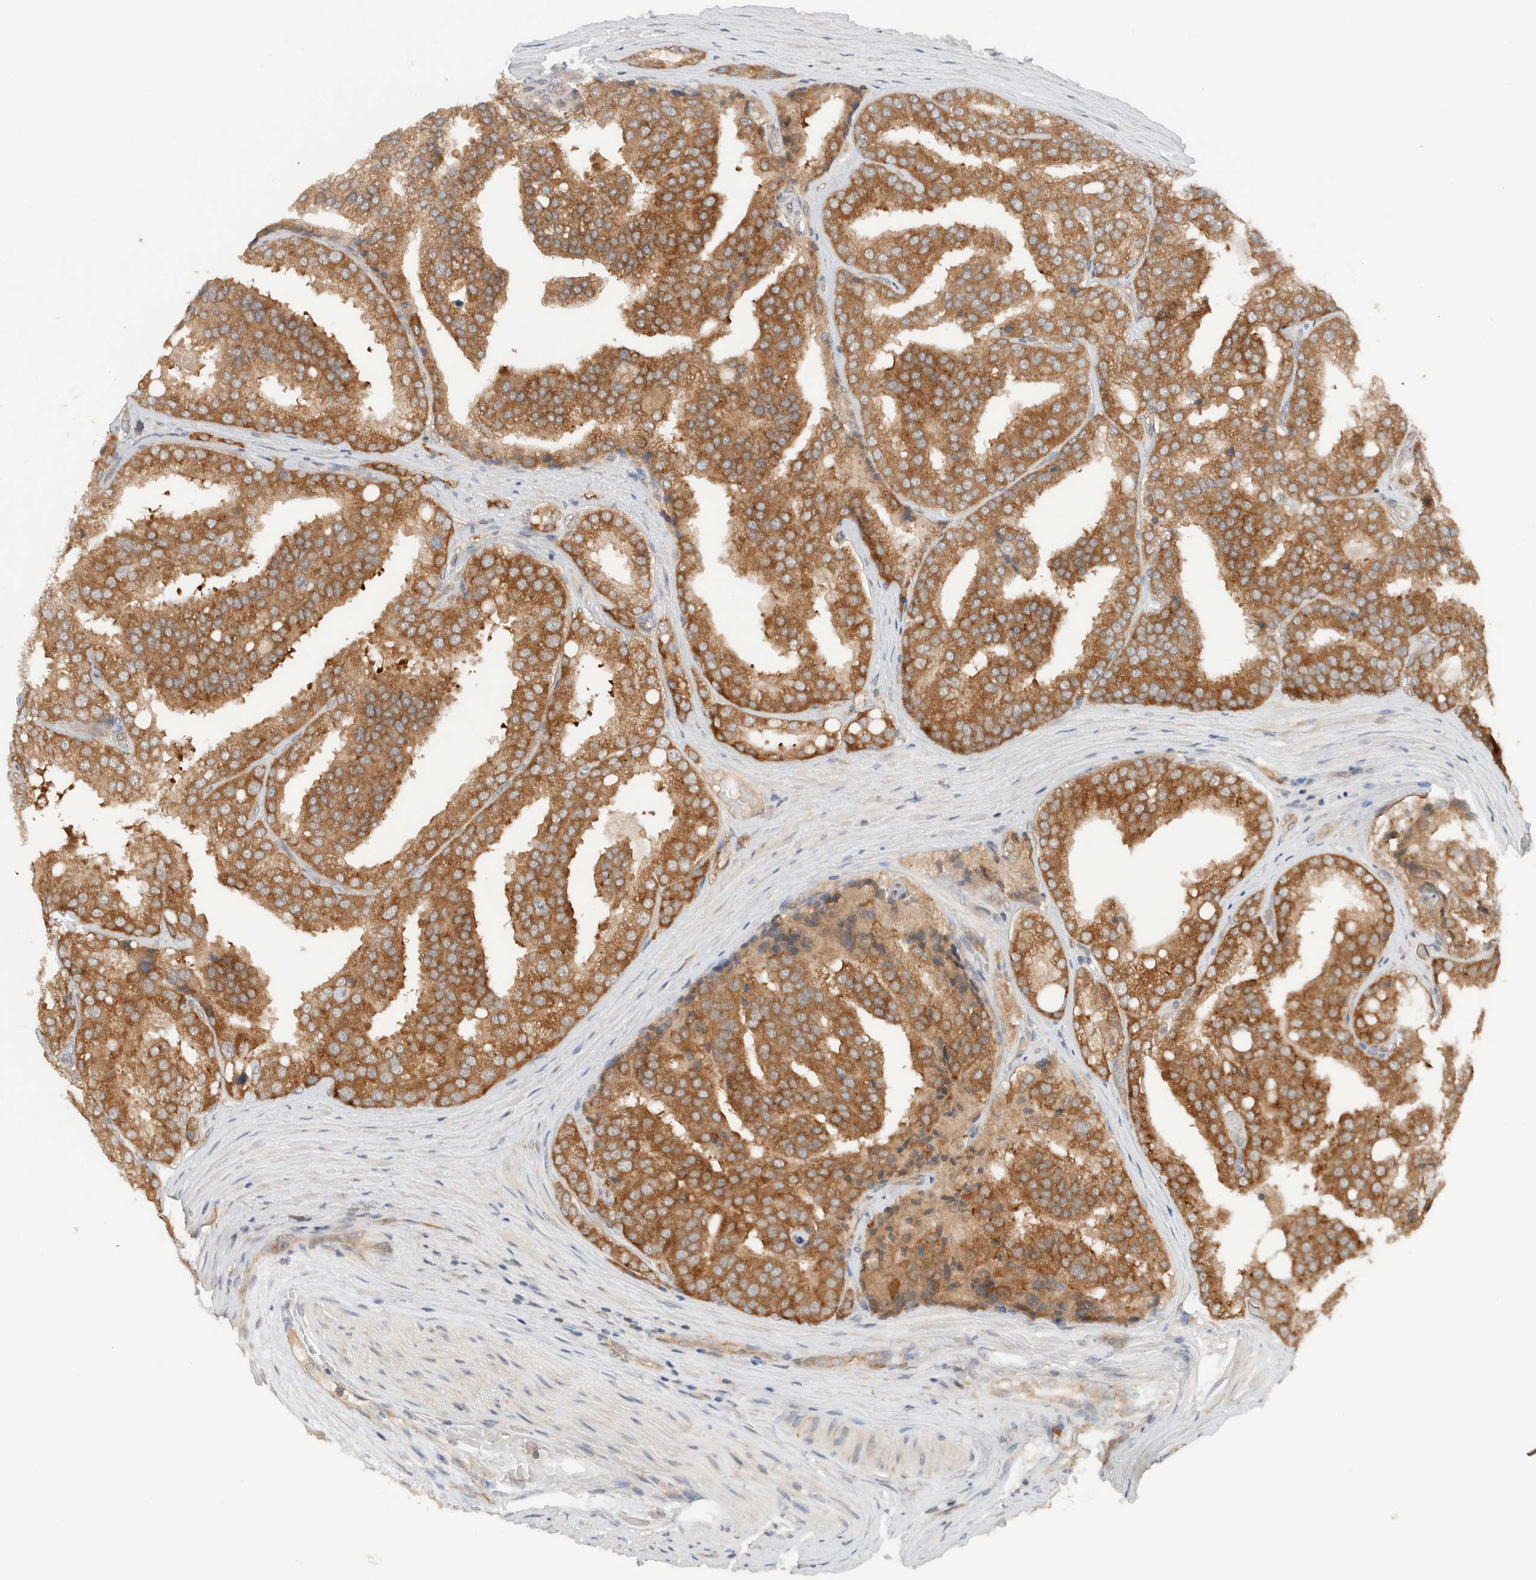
{"staining": {"intensity": "moderate", "quantity": ">75%", "location": "cytoplasmic/membranous"}, "tissue": "prostate cancer", "cell_type": "Tumor cells", "image_type": "cancer", "snomed": [{"axis": "morphology", "description": "Adenocarcinoma, High grade"}, {"axis": "topography", "description": "Prostate"}], "caption": "Protein expression analysis of human prostate cancer (high-grade adenocarcinoma) reveals moderate cytoplasmic/membranous staining in about >75% of tumor cells.", "gene": "ARFGEF2", "patient": {"sex": "male", "age": 50}}